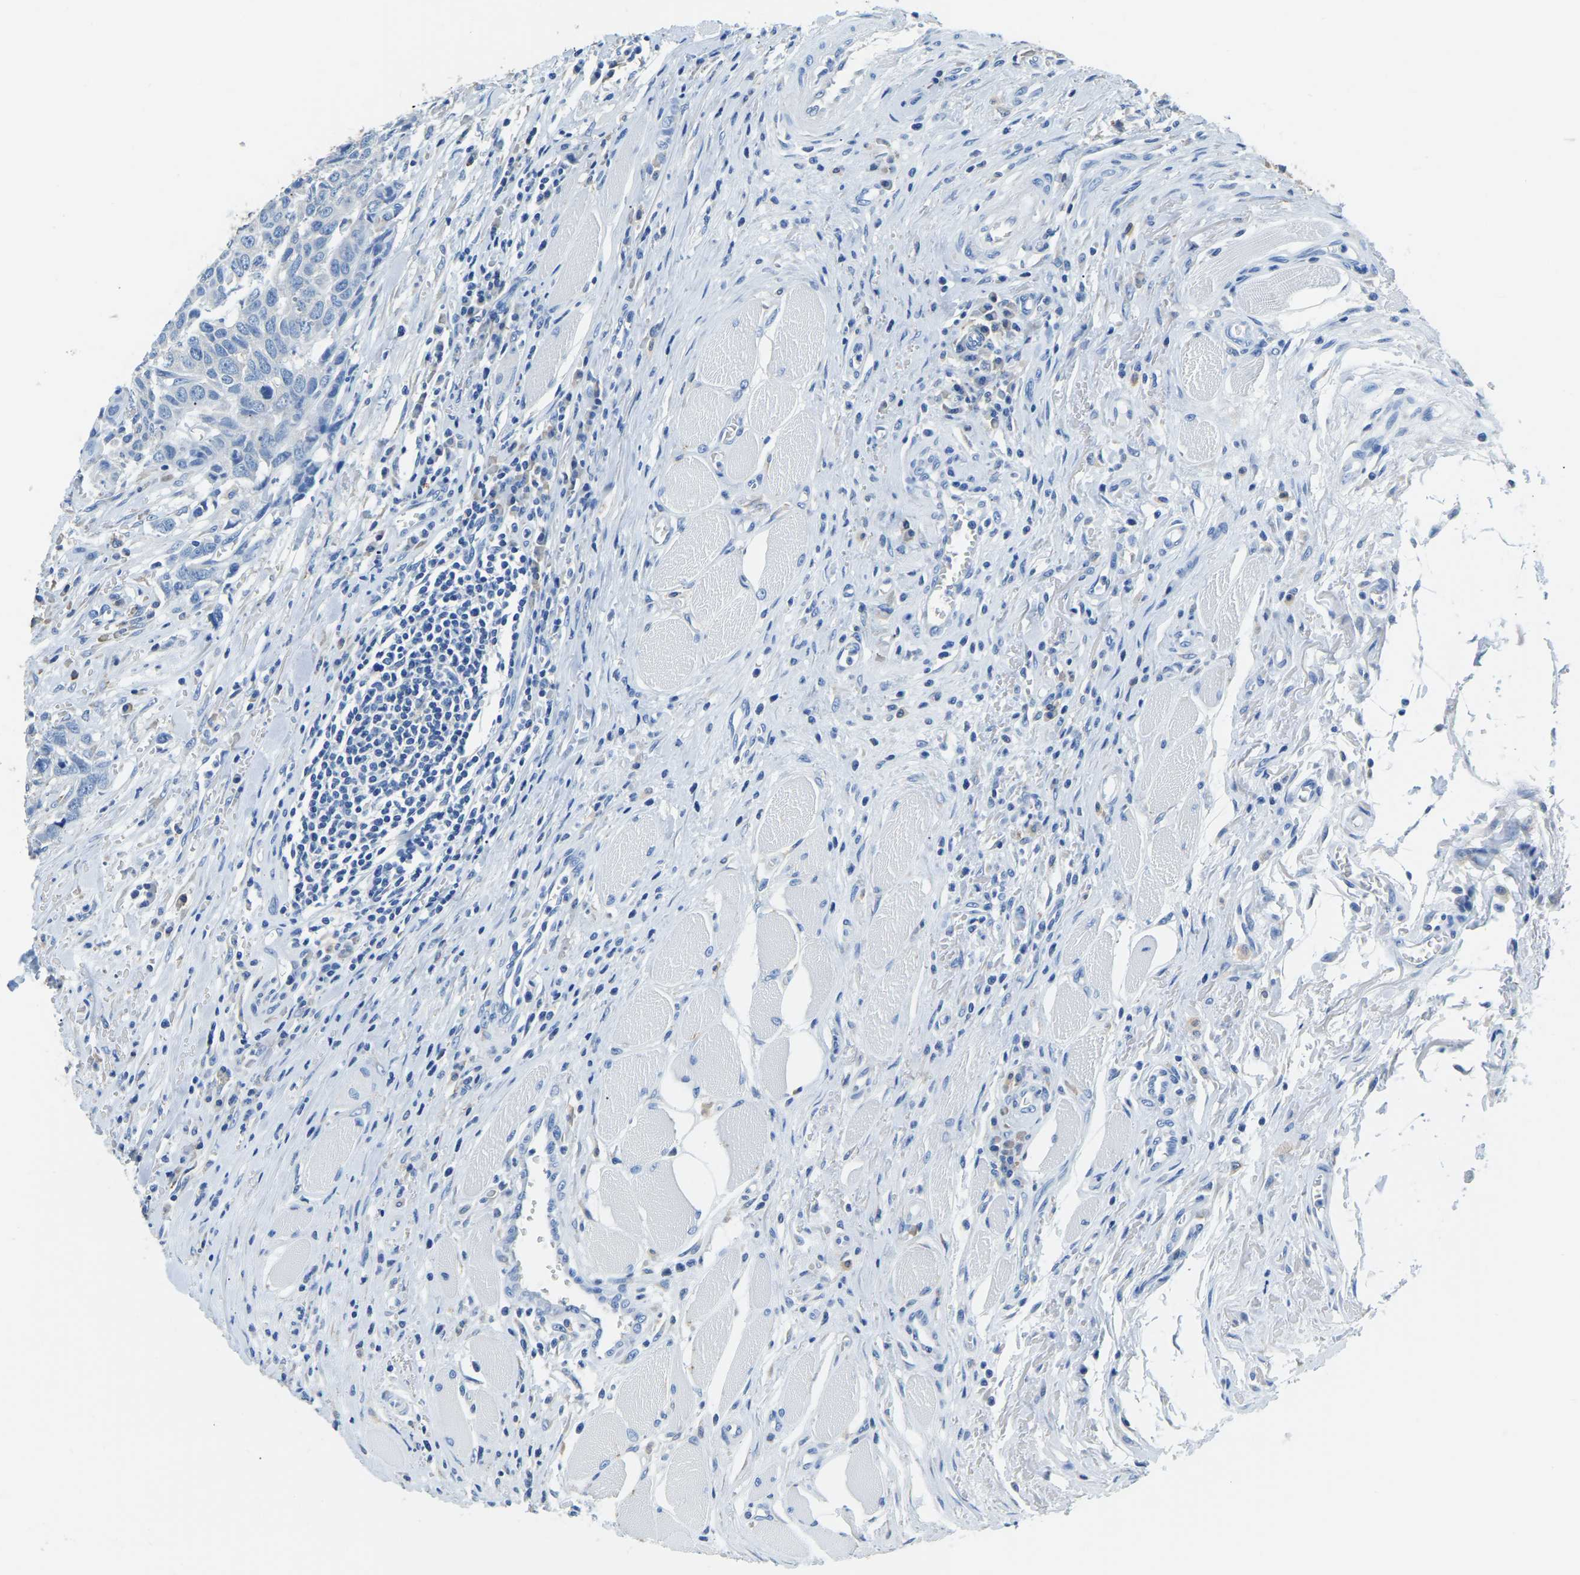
{"staining": {"intensity": "negative", "quantity": "none", "location": "none"}, "tissue": "head and neck cancer", "cell_type": "Tumor cells", "image_type": "cancer", "snomed": [{"axis": "morphology", "description": "Squamous cell carcinoma, NOS"}, {"axis": "topography", "description": "Head-Neck"}], "caption": "A histopathology image of head and neck squamous cell carcinoma stained for a protein exhibits no brown staining in tumor cells. (DAB immunohistochemistry, high magnification).", "gene": "ZDHHC13", "patient": {"sex": "male", "age": 66}}